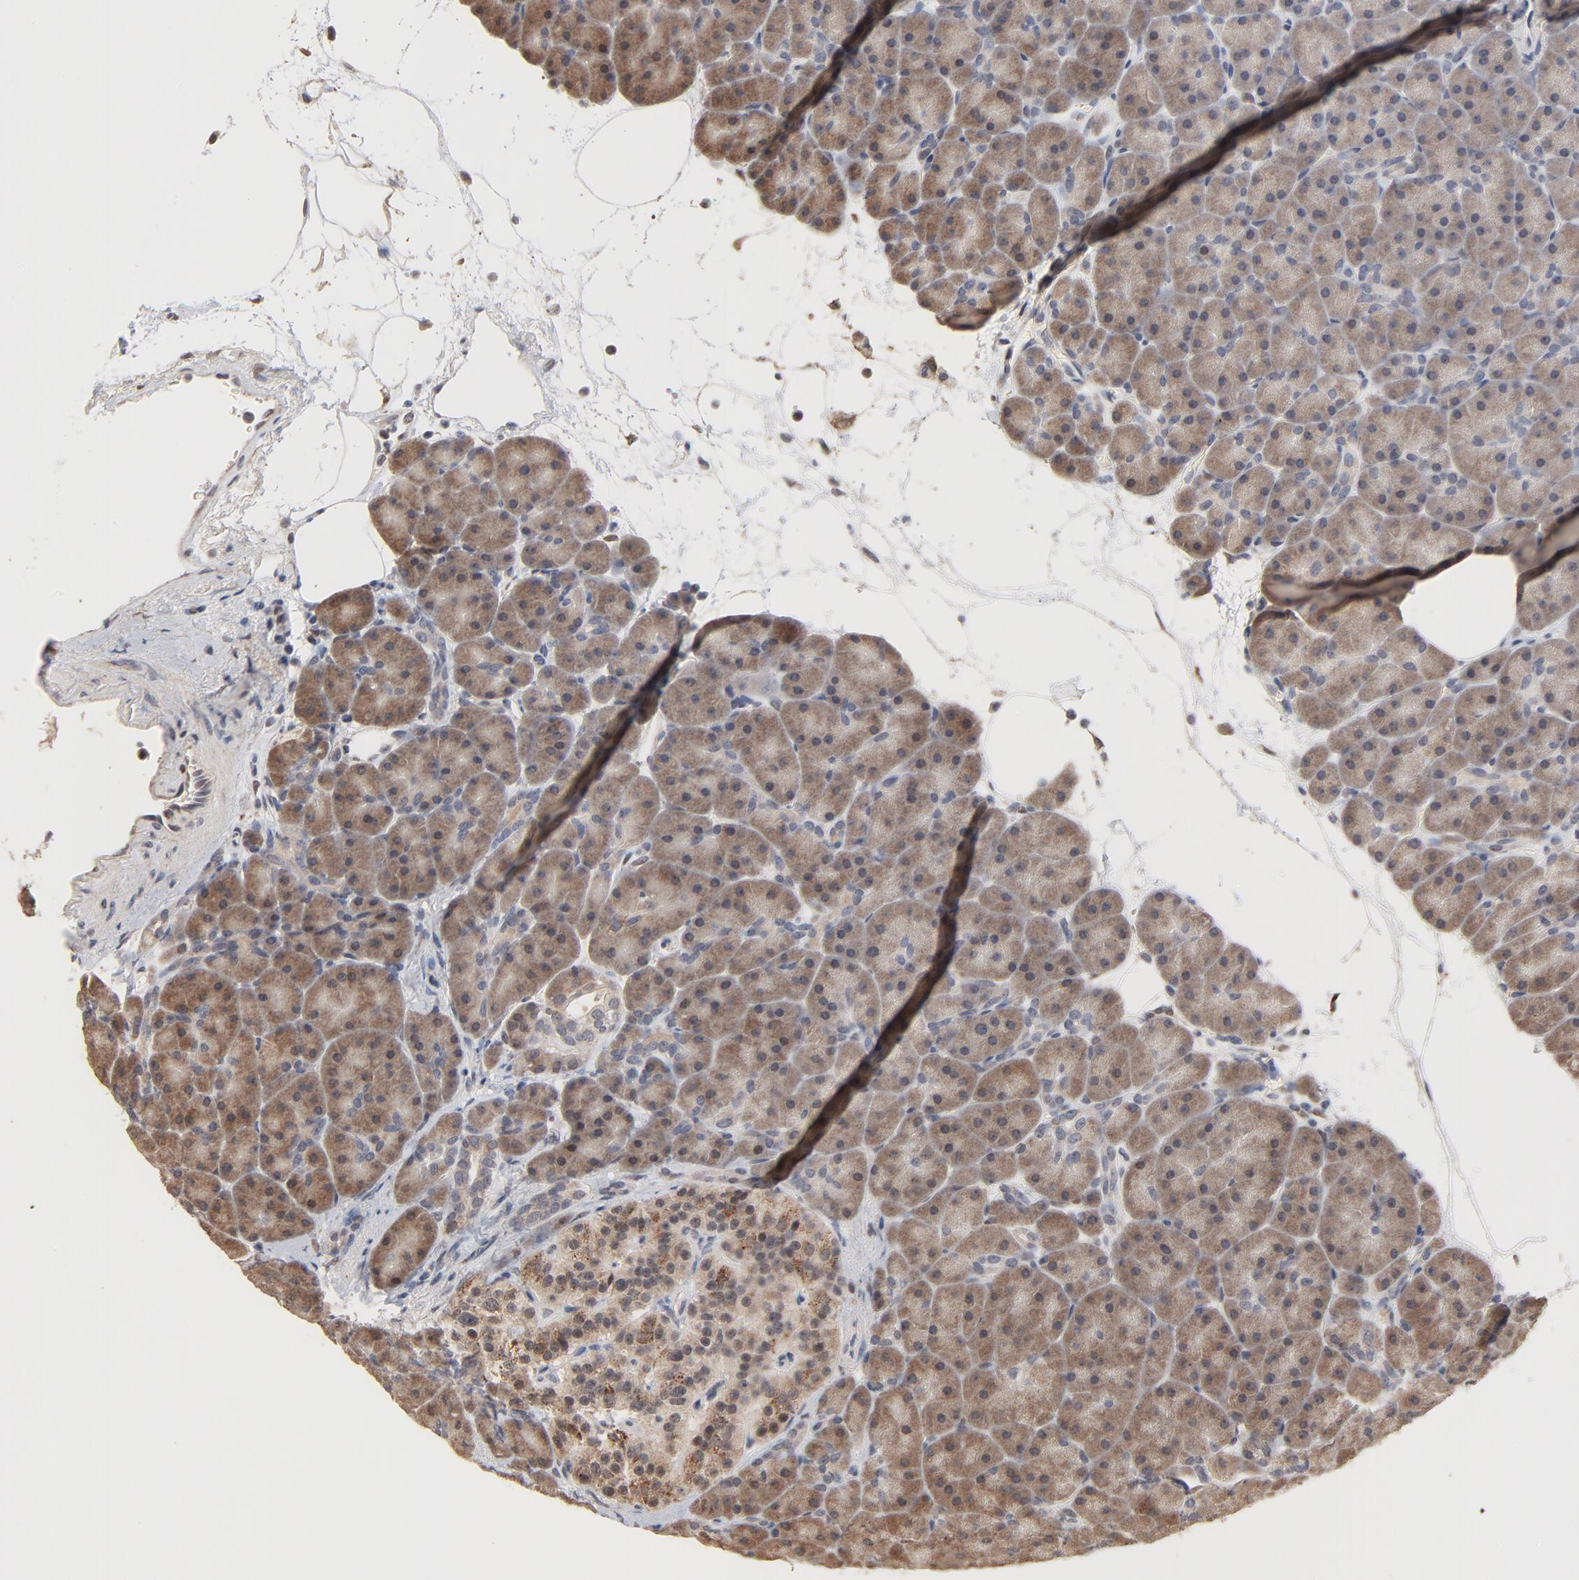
{"staining": {"intensity": "moderate", "quantity": ">75%", "location": "cytoplasmic/membranous"}, "tissue": "pancreas", "cell_type": "Exocrine glandular cells", "image_type": "normal", "snomed": [{"axis": "morphology", "description": "Normal tissue, NOS"}, {"axis": "topography", "description": "Pancreas"}], "caption": "Moderate cytoplasmic/membranous positivity is present in about >75% of exocrine glandular cells in benign pancreas.", "gene": "MSL2", "patient": {"sex": "male", "age": 66}}